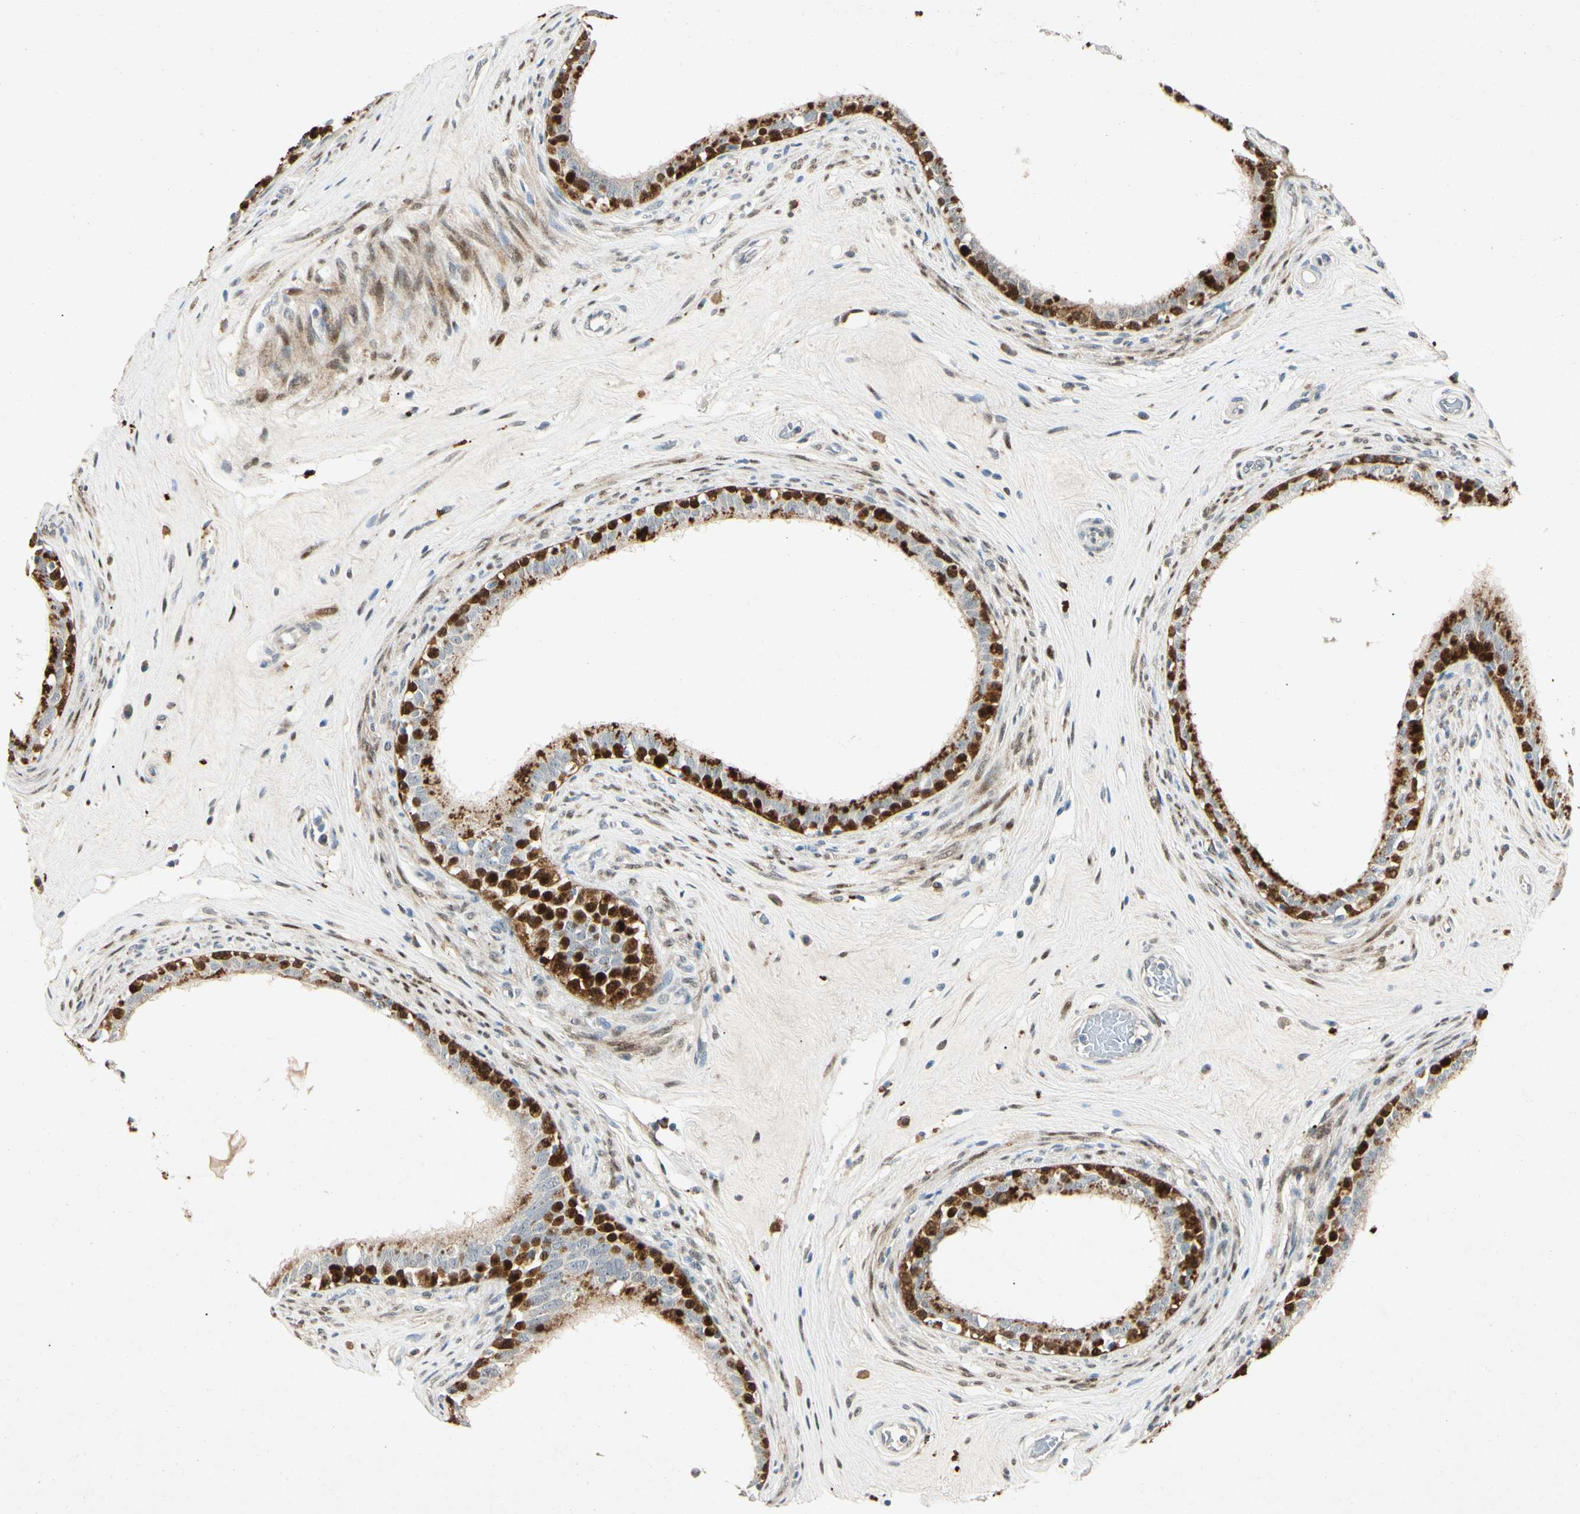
{"staining": {"intensity": "strong", "quantity": "25%-75%", "location": "nuclear"}, "tissue": "epididymis", "cell_type": "Glandular cells", "image_type": "normal", "snomed": [{"axis": "morphology", "description": "Normal tissue, NOS"}, {"axis": "morphology", "description": "Inflammation, NOS"}, {"axis": "topography", "description": "Epididymis"}], "caption": "Epididymis stained for a protein shows strong nuclear positivity in glandular cells. Nuclei are stained in blue.", "gene": "HSPA1B", "patient": {"sex": "male", "age": 84}}